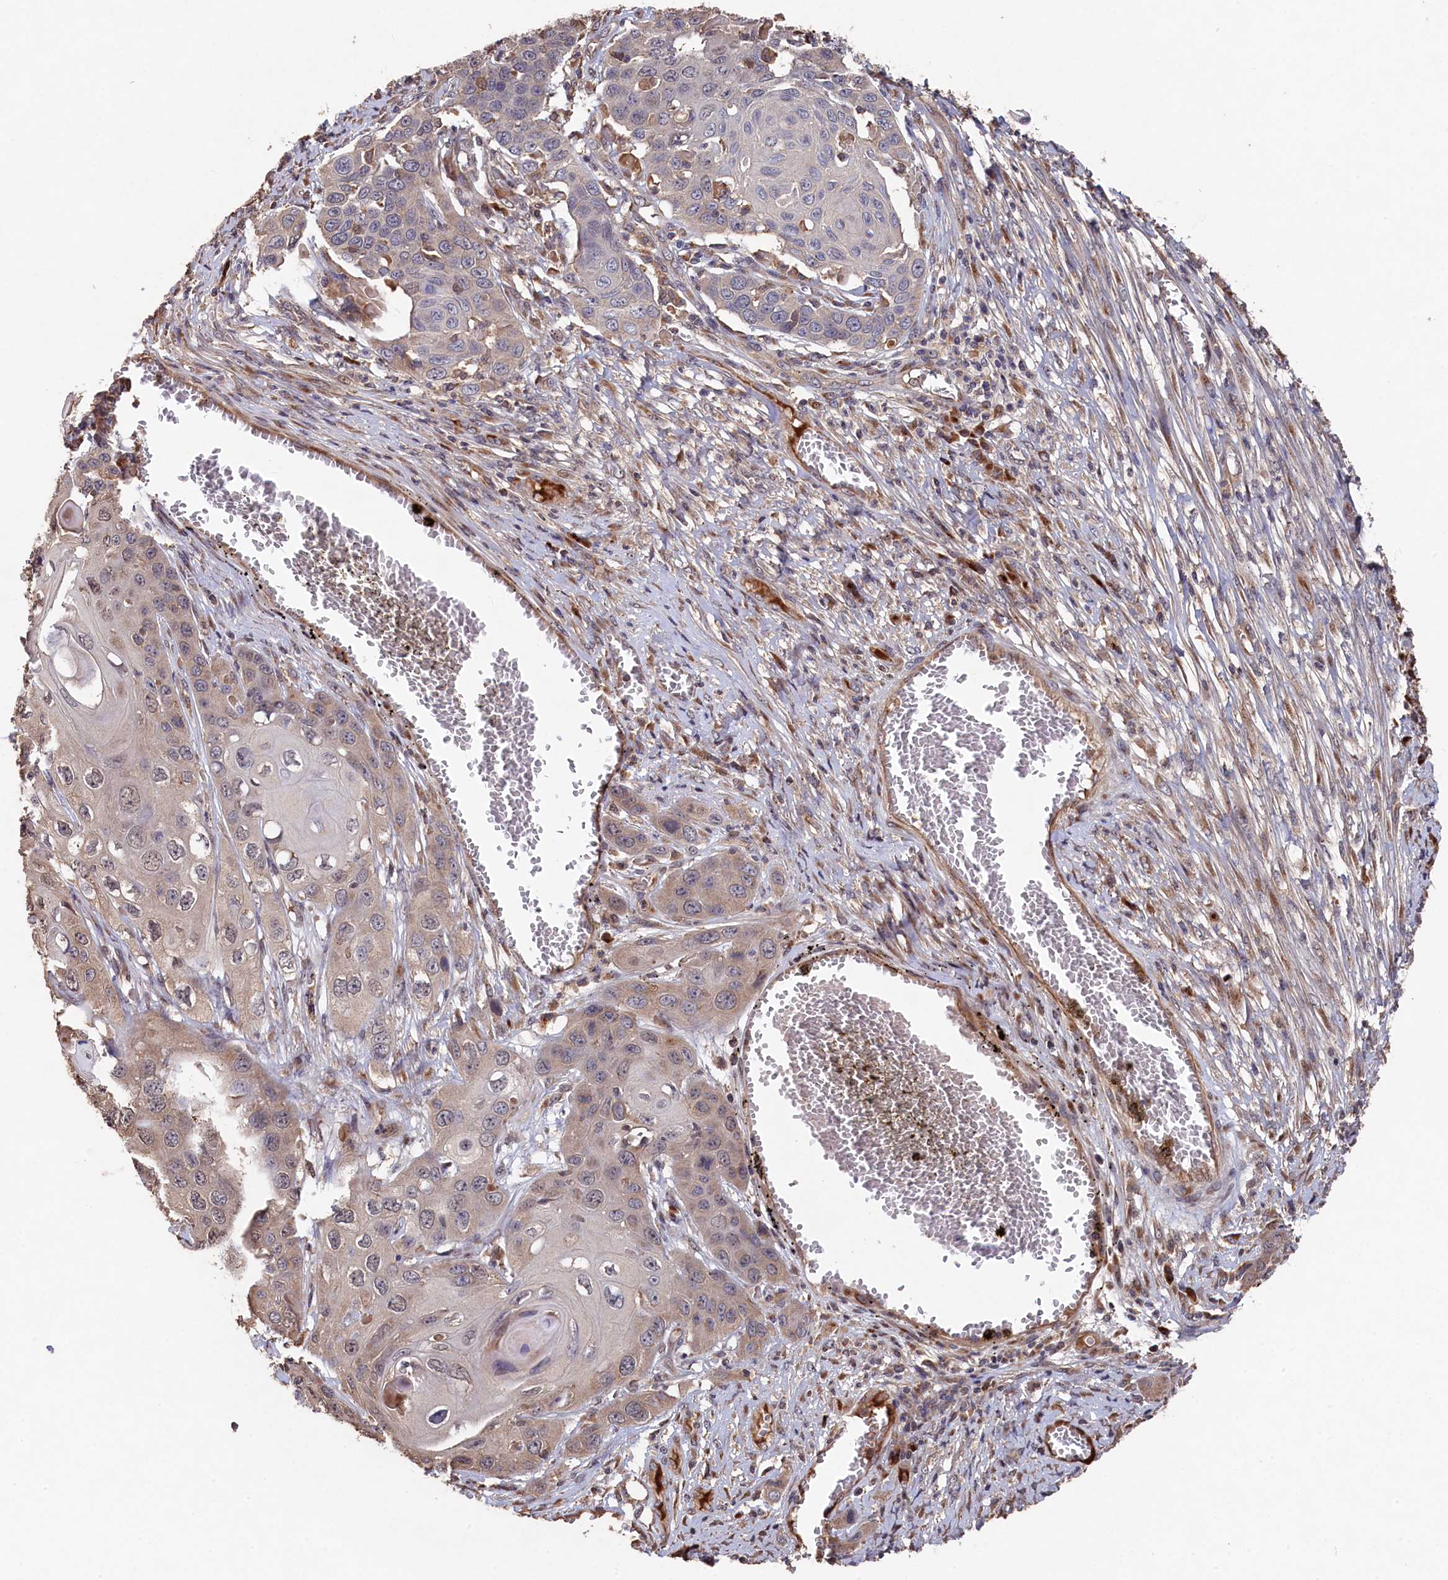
{"staining": {"intensity": "weak", "quantity": "<25%", "location": "cytoplasmic/membranous"}, "tissue": "skin cancer", "cell_type": "Tumor cells", "image_type": "cancer", "snomed": [{"axis": "morphology", "description": "Squamous cell carcinoma, NOS"}, {"axis": "topography", "description": "Skin"}], "caption": "The photomicrograph displays no staining of tumor cells in skin cancer (squamous cell carcinoma). The staining was performed using DAB to visualize the protein expression in brown, while the nuclei were stained in blue with hematoxylin (Magnification: 20x).", "gene": "NAA60", "patient": {"sex": "male", "age": 55}}